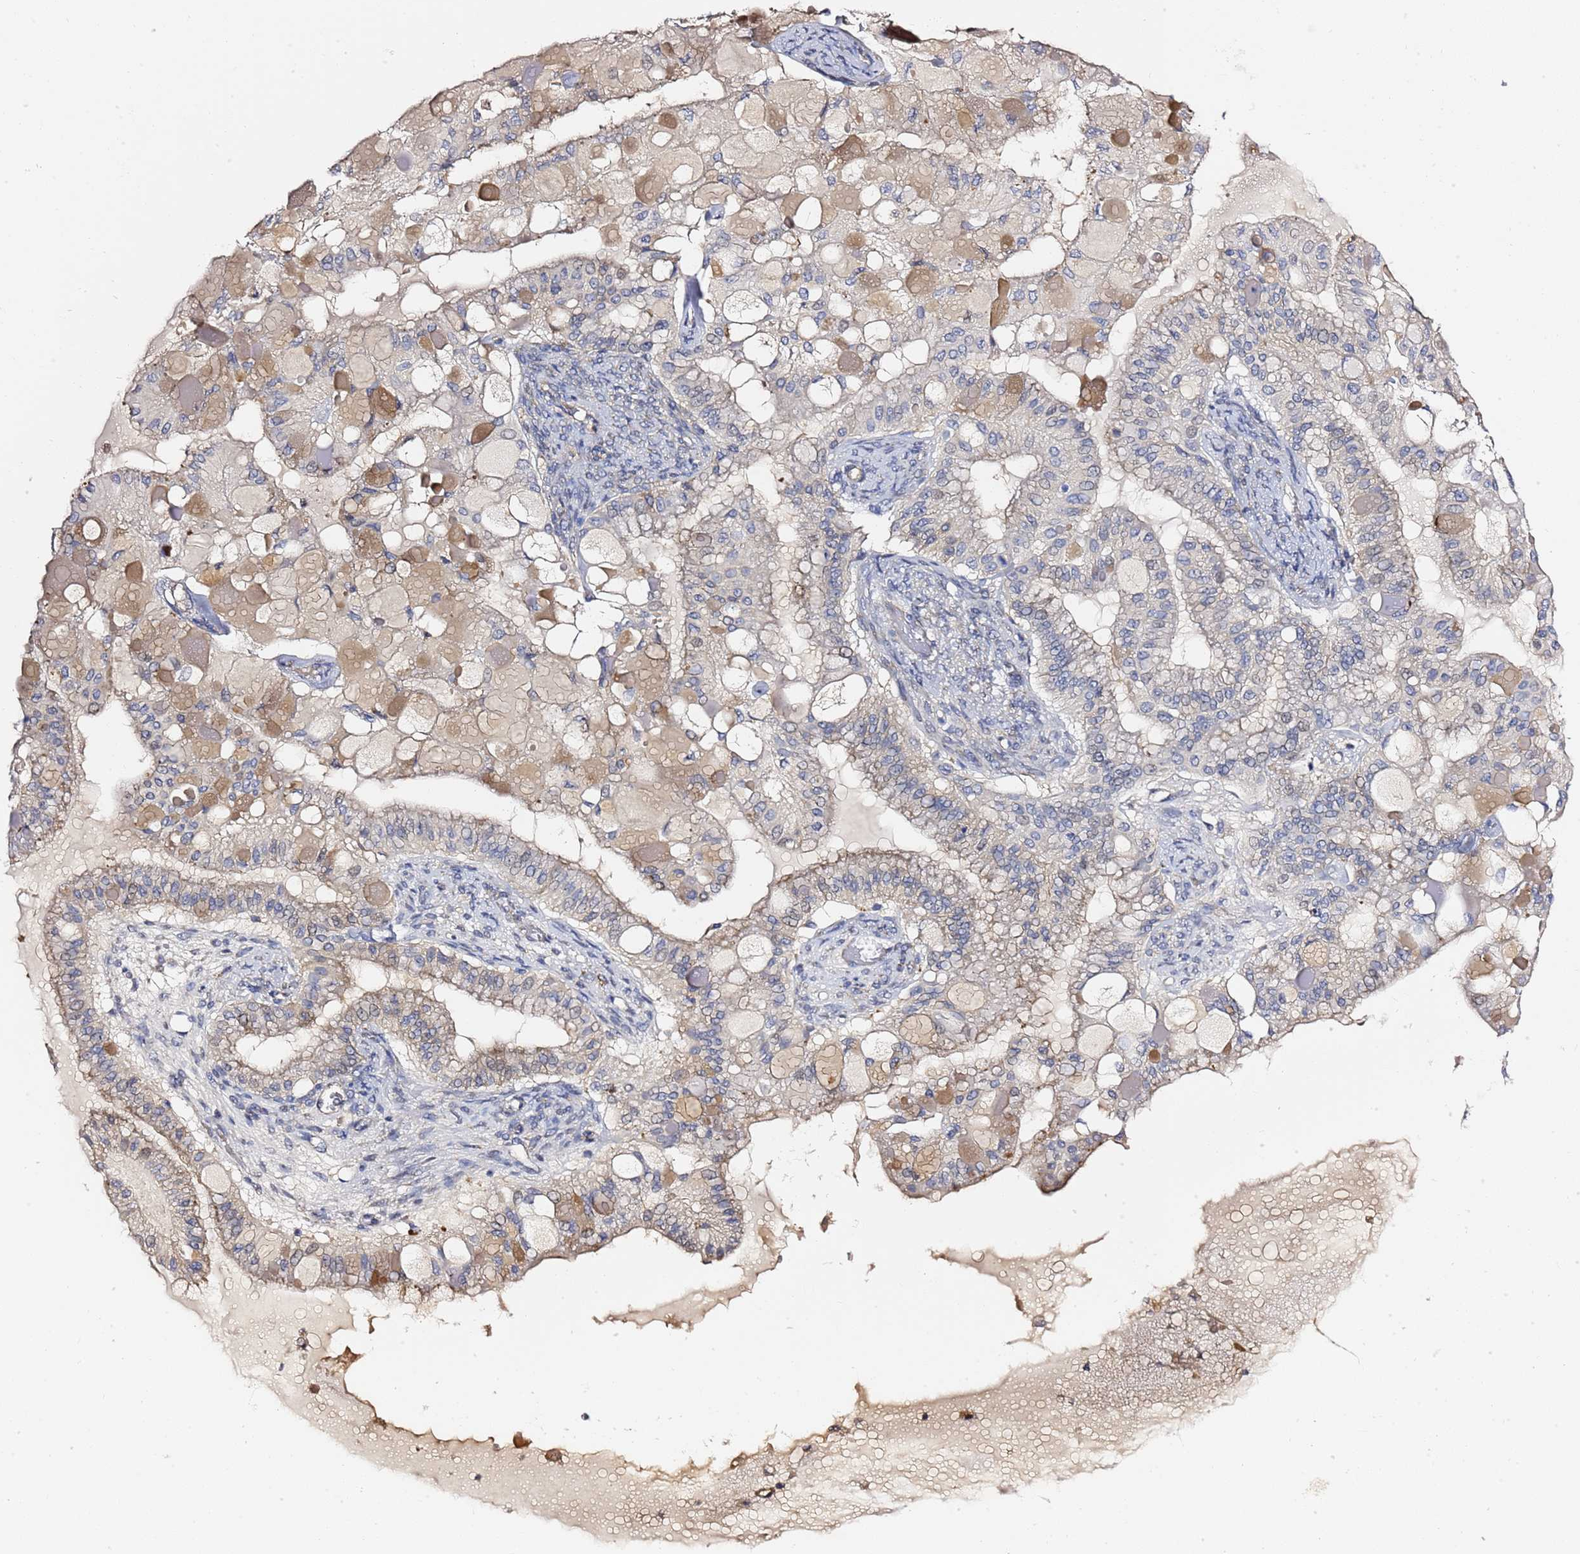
{"staining": {"intensity": "moderate", "quantity": "25%-75%", "location": "cytoplasmic/membranous"}, "tissue": "ovarian cancer", "cell_type": "Tumor cells", "image_type": "cancer", "snomed": [{"axis": "morphology", "description": "Cystadenocarcinoma, mucinous, NOS"}, {"axis": "topography", "description": "Ovary"}], "caption": "A micrograph showing moderate cytoplasmic/membranous positivity in about 25%-75% of tumor cells in ovarian cancer, as visualized by brown immunohistochemical staining.", "gene": "NAT2", "patient": {"sex": "female", "age": 61}}